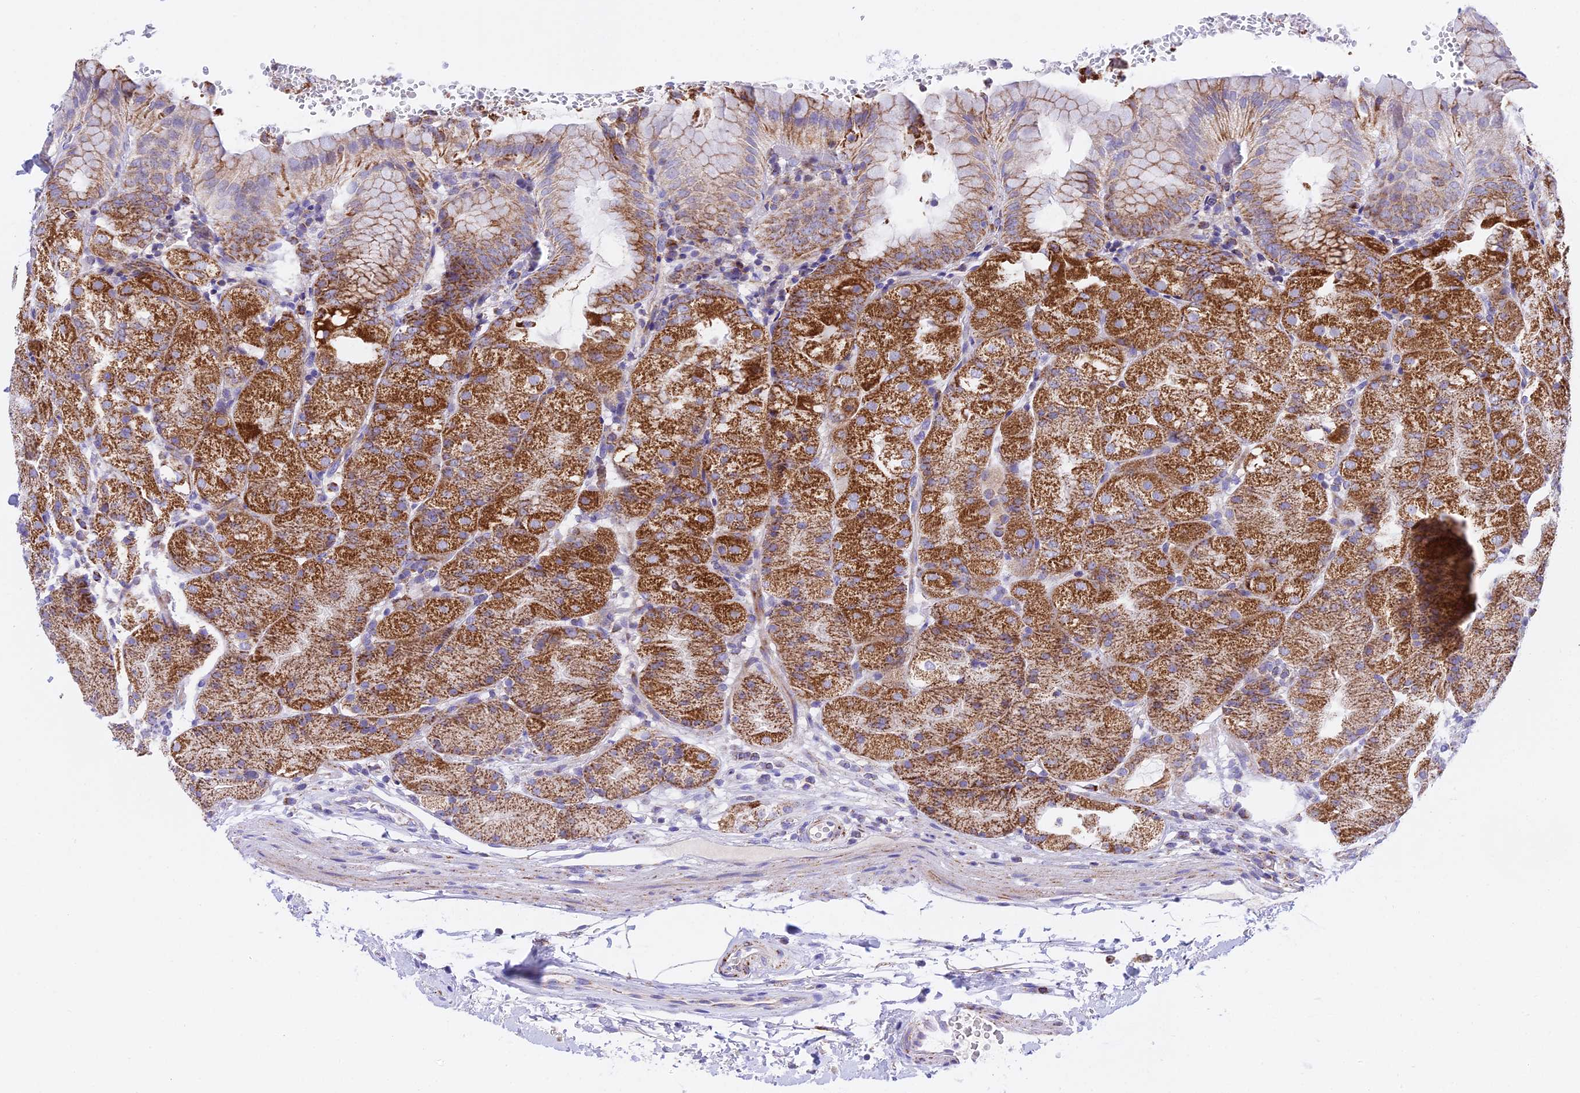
{"staining": {"intensity": "moderate", "quantity": ">75%", "location": "cytoplasmic/membranous"}, "tissue": "stomach", "cell_type": "Glandular cells", "image_type": "normal", "snomed": [{"axis": "morphology", "description": "Normal tissue, NOS"}, {"axis": "topography", "description": "Stomach, upper"}, {"axis": "topography", "description": "Stomach, lower"}], "caption": "DAB (3,3'-diaminobenzidine) immunohistochemical staining of benign stomach demonstrates moderate cytoplasmic/membranous protein expression in approximately >75% of glandular cells. (brown staining indicates protein expression, while blue staining denotes nuclei).", "gene": "HSDL2", "patient": {"sex": "male", "age": 62}}